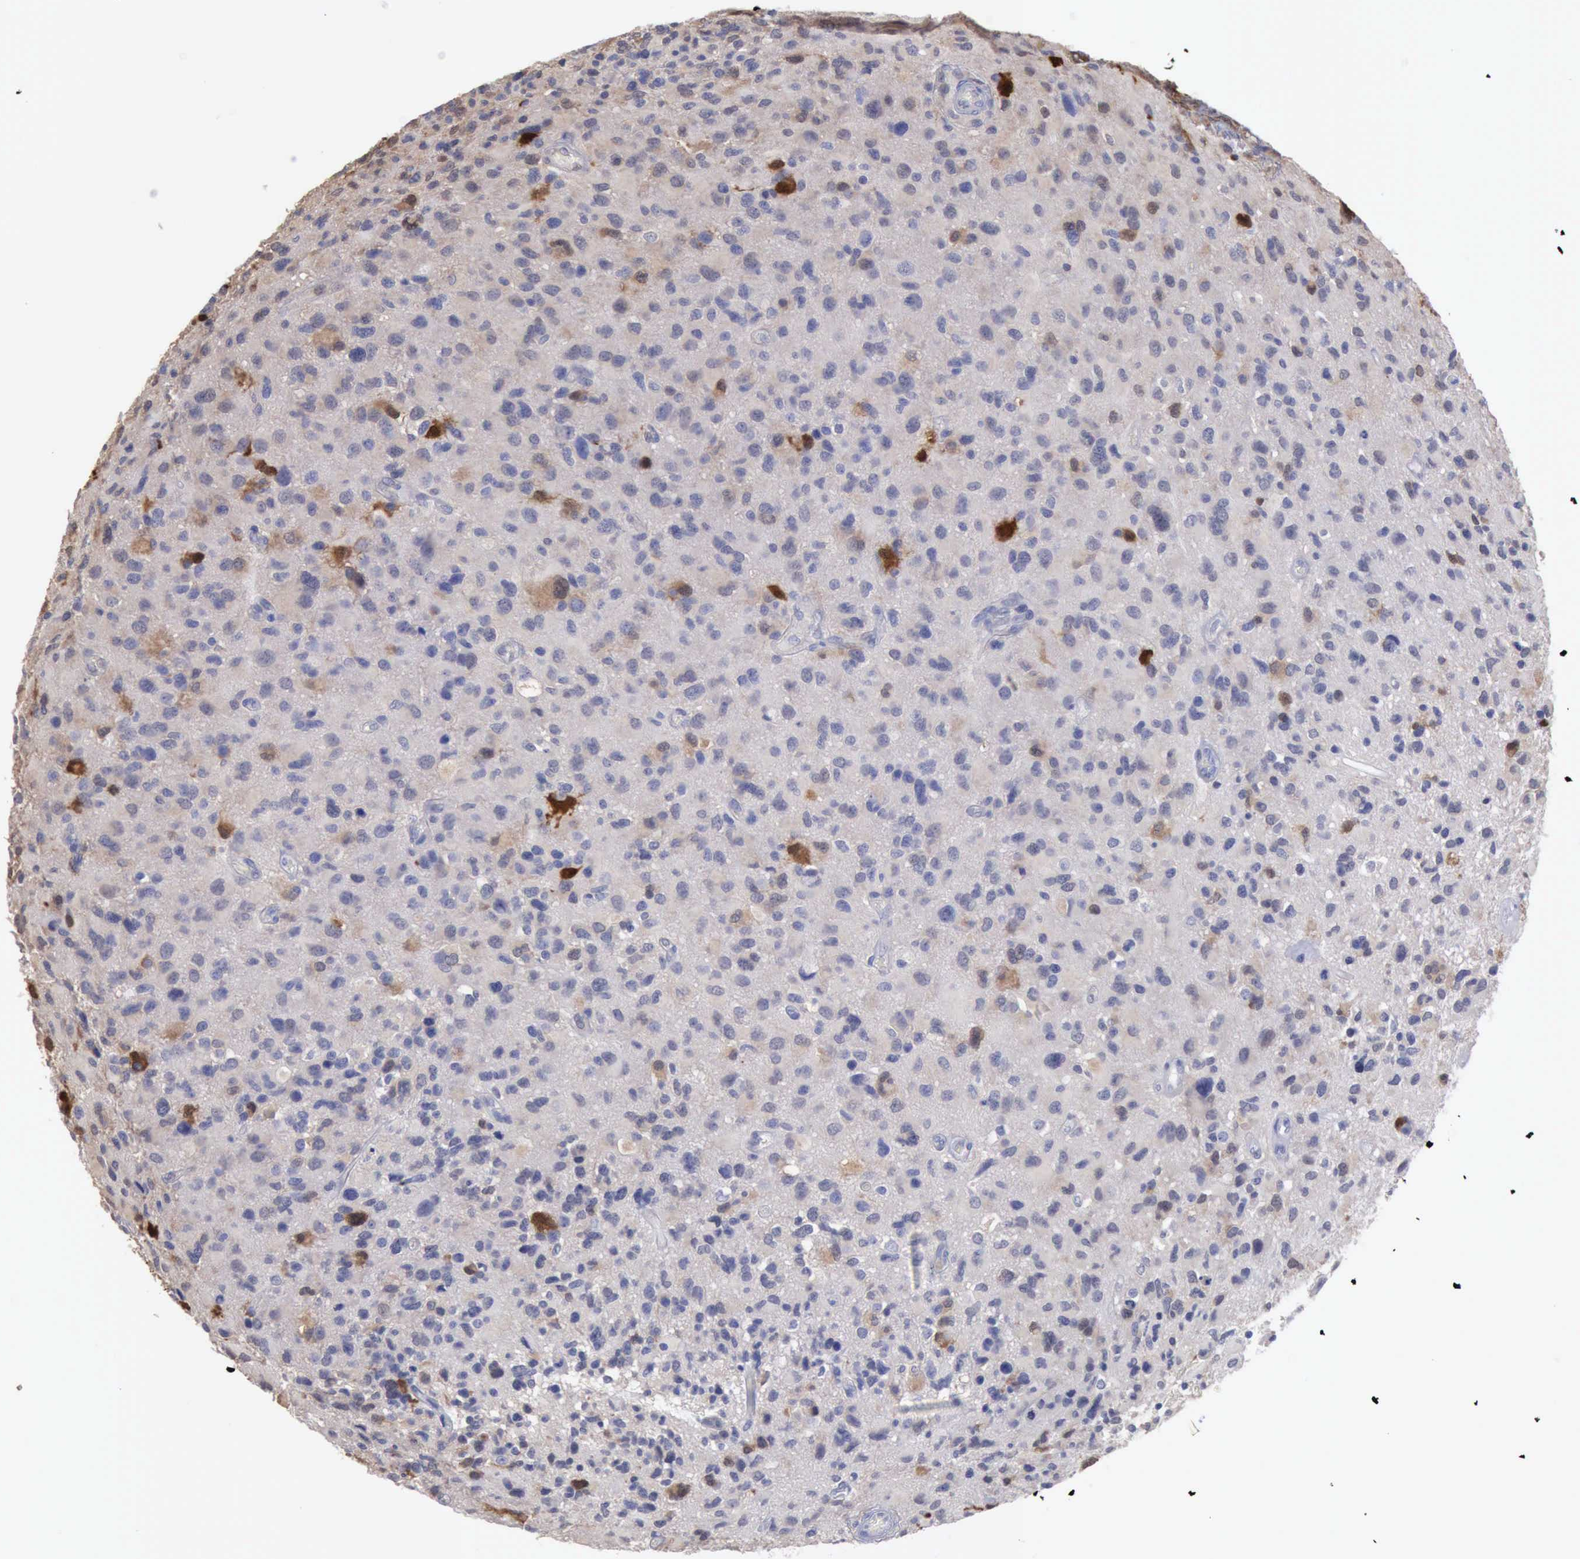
{"staining": {"intensity": "strong", "quantity": "25%-75%", "location": "nuclear"}, "tissue": "glioma", "cell_type": "Tumor cells", "image_type": "cancer", "snomed": [{"axis": "morphology", "description": "Glioma, malignant, High grade"}, {"axis": "topography", "description": "Brain"}], "caption": "Glioma stained for a protein (brown) exhibits strong nuclear positive staining in approximately 25%-75% of tumor cells.", "gene": "STAT1", "patient": {"sex": "male", "age": 69}}